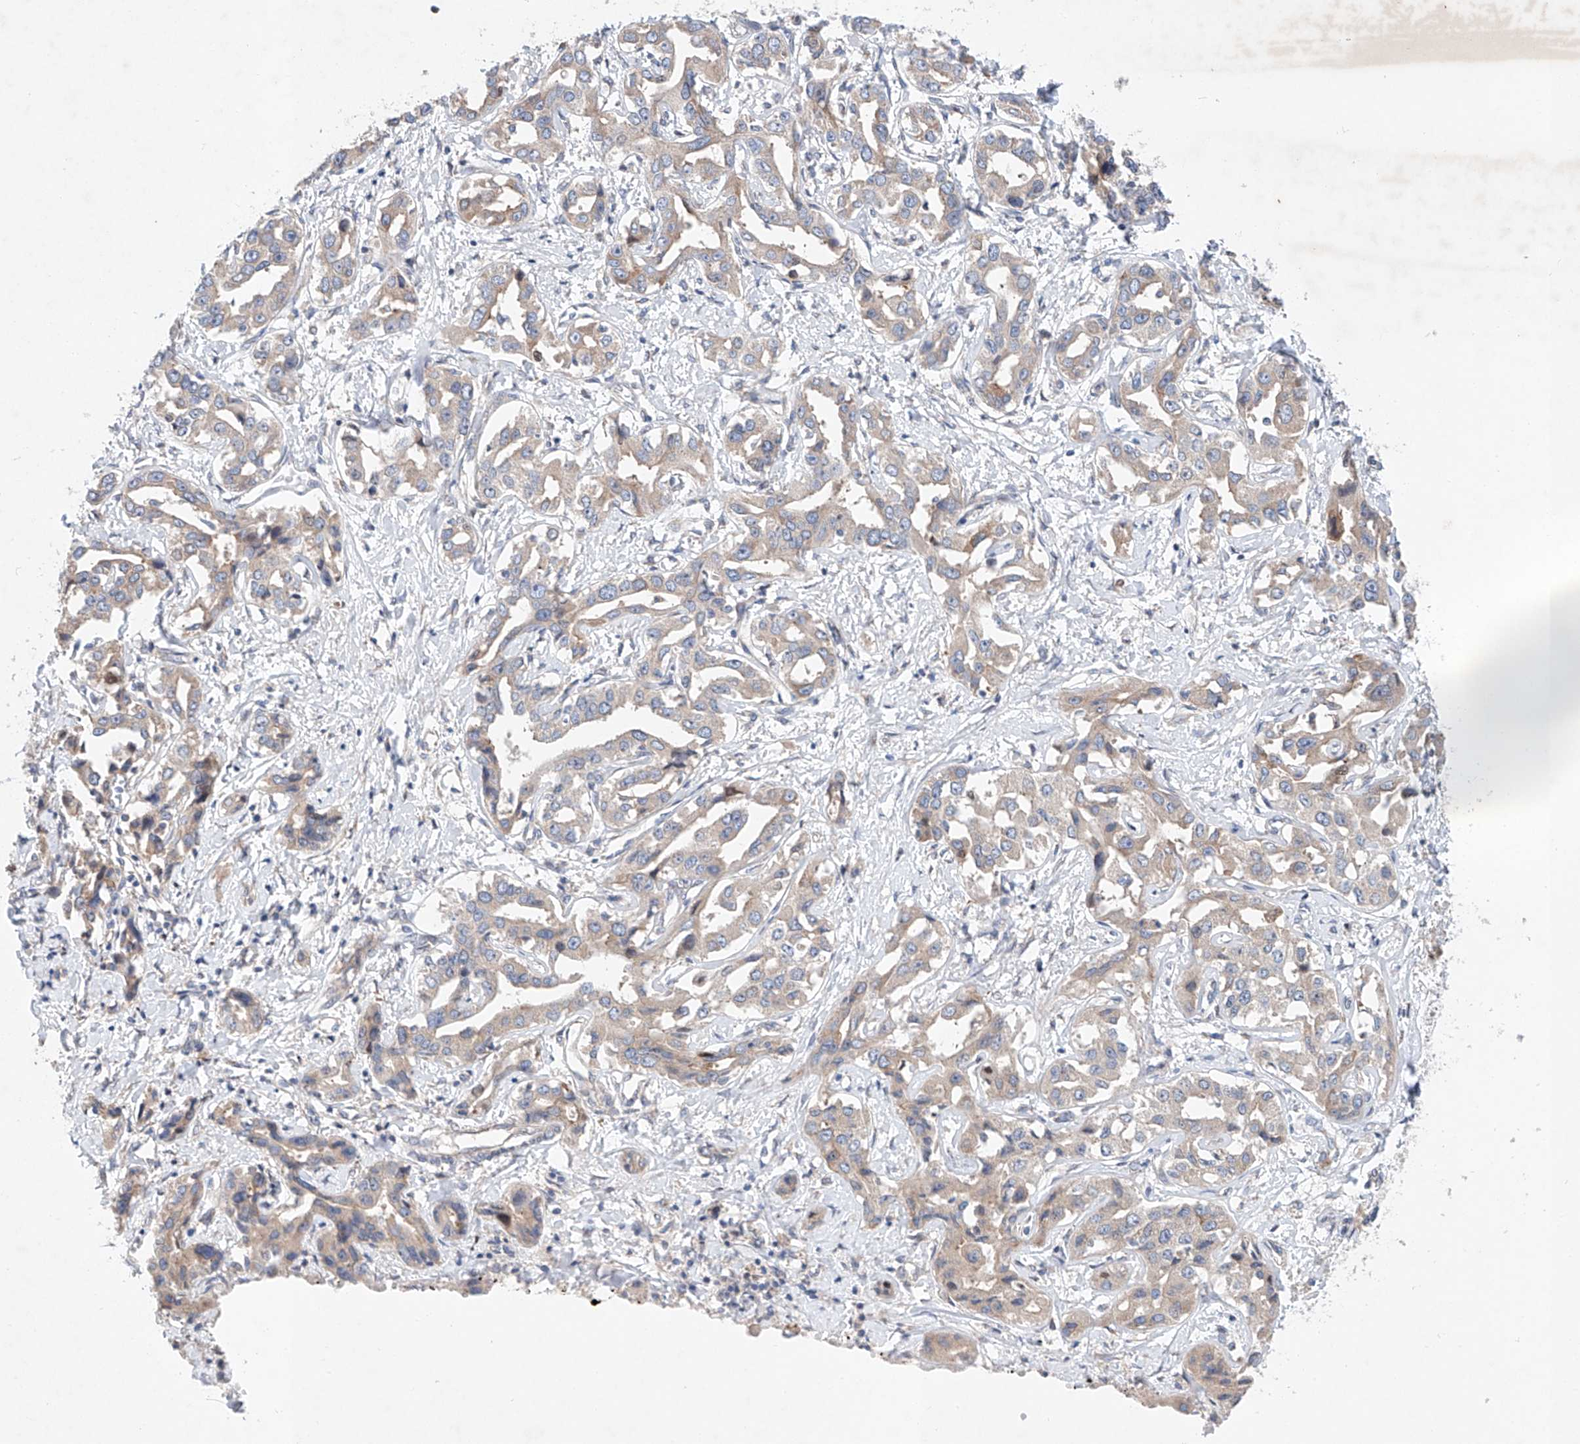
{"staining": {"intensity": "weak", "quantity": "<25%", "location": "cytoplasmic/membranous"}, "tissue": "liver cancer", "cell_type": "Tumor cells", "image_type": "cancer", "snomed": [{"axis": "morphology", "description": "Cholangiocarcinoma"}, {"axis": "topography", "description": "Liver"}], "caption": "Immunohistochemistry of human liver cancer shows no staining in tumor cells.", "gene": "FASTK", "patient": {"sex": "male", "age": 59}}